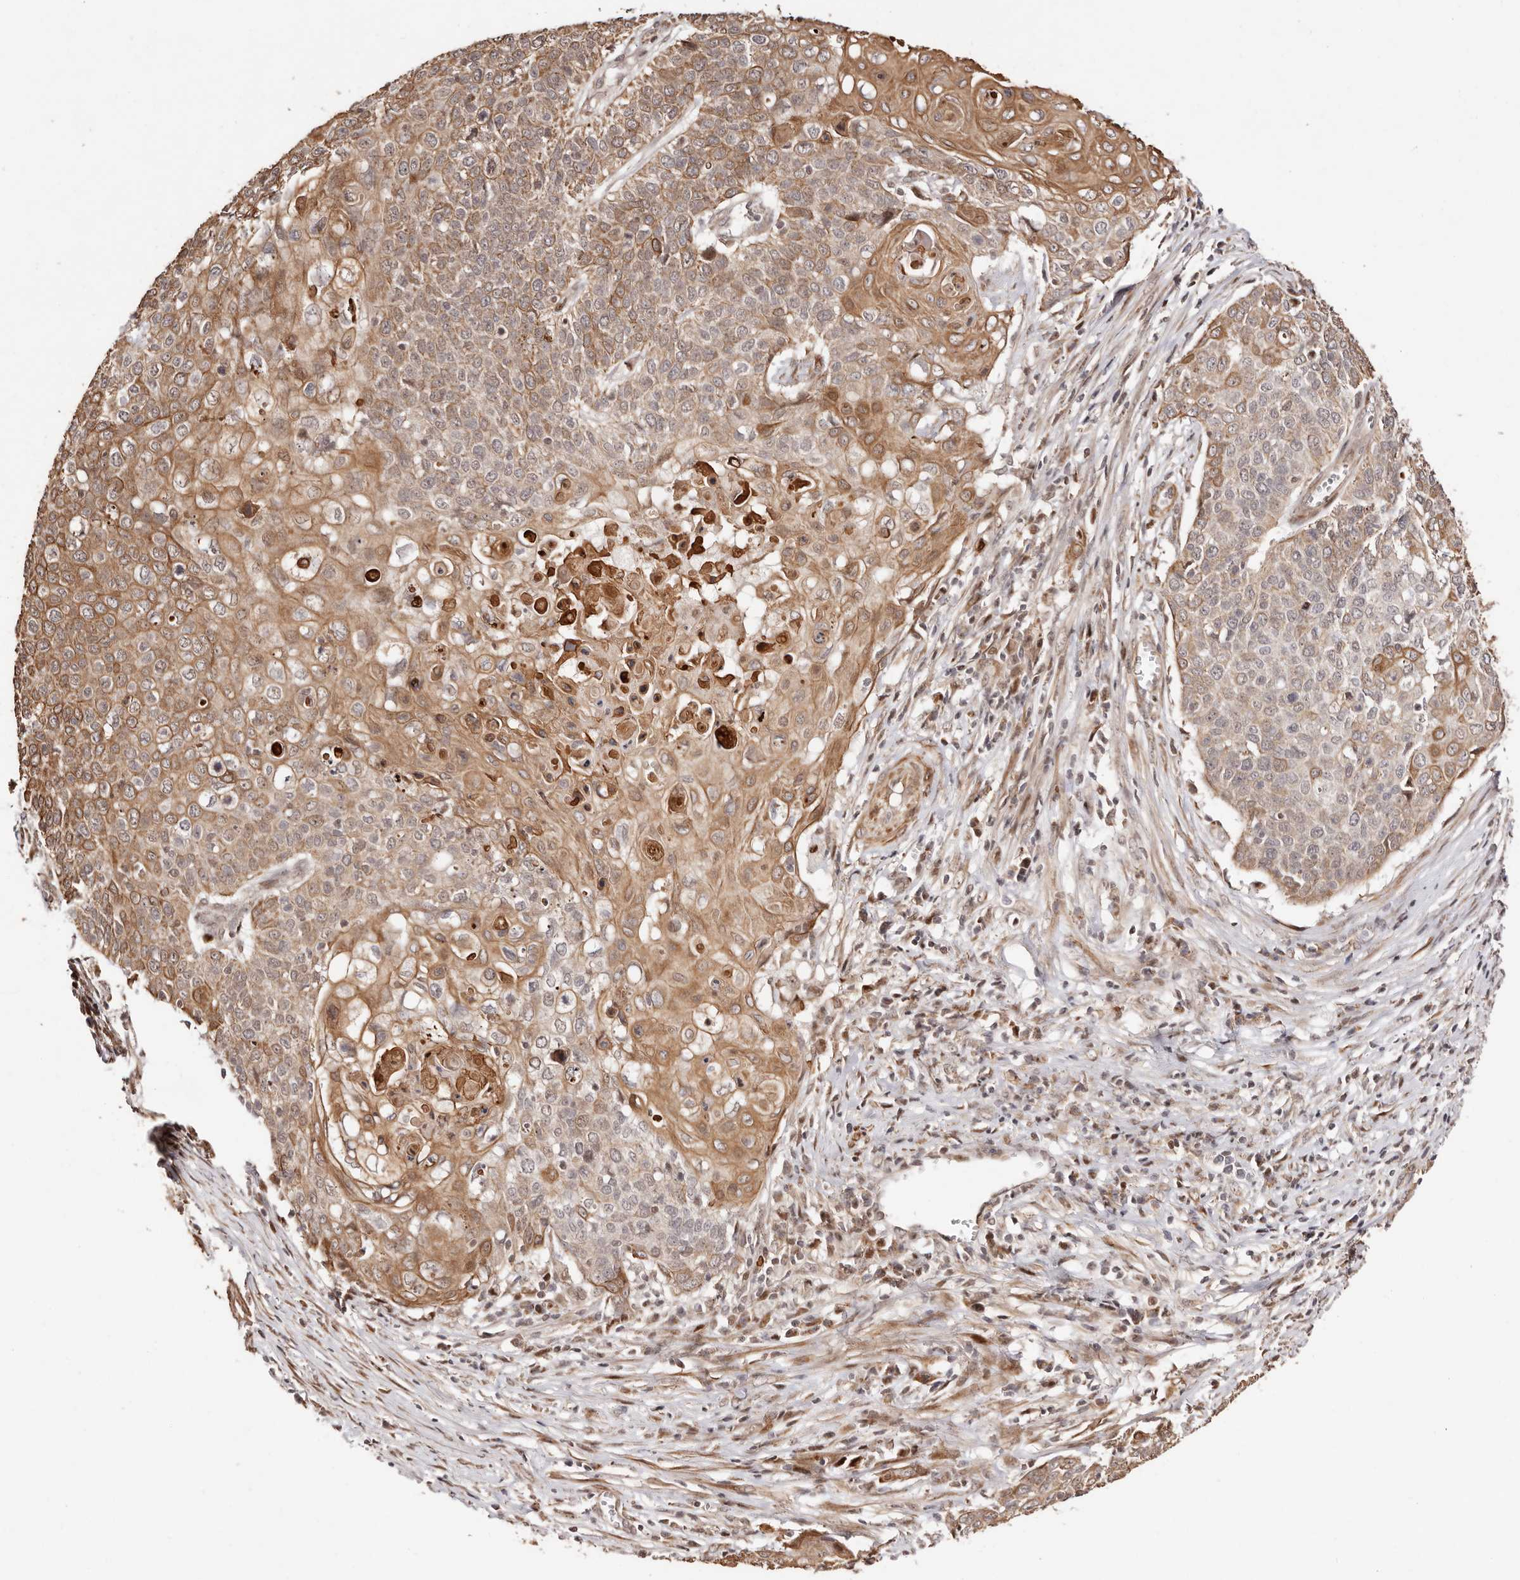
{"staining": {"intensity": "moderate", "quantity": ">75%", "location": "cytoplasmic/membranous"}, "tissue": "cervical cancer", "cell_type": "Tumor cells", "image_type": "cancer", "snomed": [{"axis": "morphology", "description": "Squamous cell carcinoma, NOS"}, {"axis": "topography", "description": "Cervix"}], "caption": "Cervical cancer (squamous cell carcinoma) stained with a brown dye shows moderate cytoplasmic/membranous positive positivity in about >75% of tumor cells.", "gene": "HIVEP3", "patient": {"sex": "female", "age": 39}}